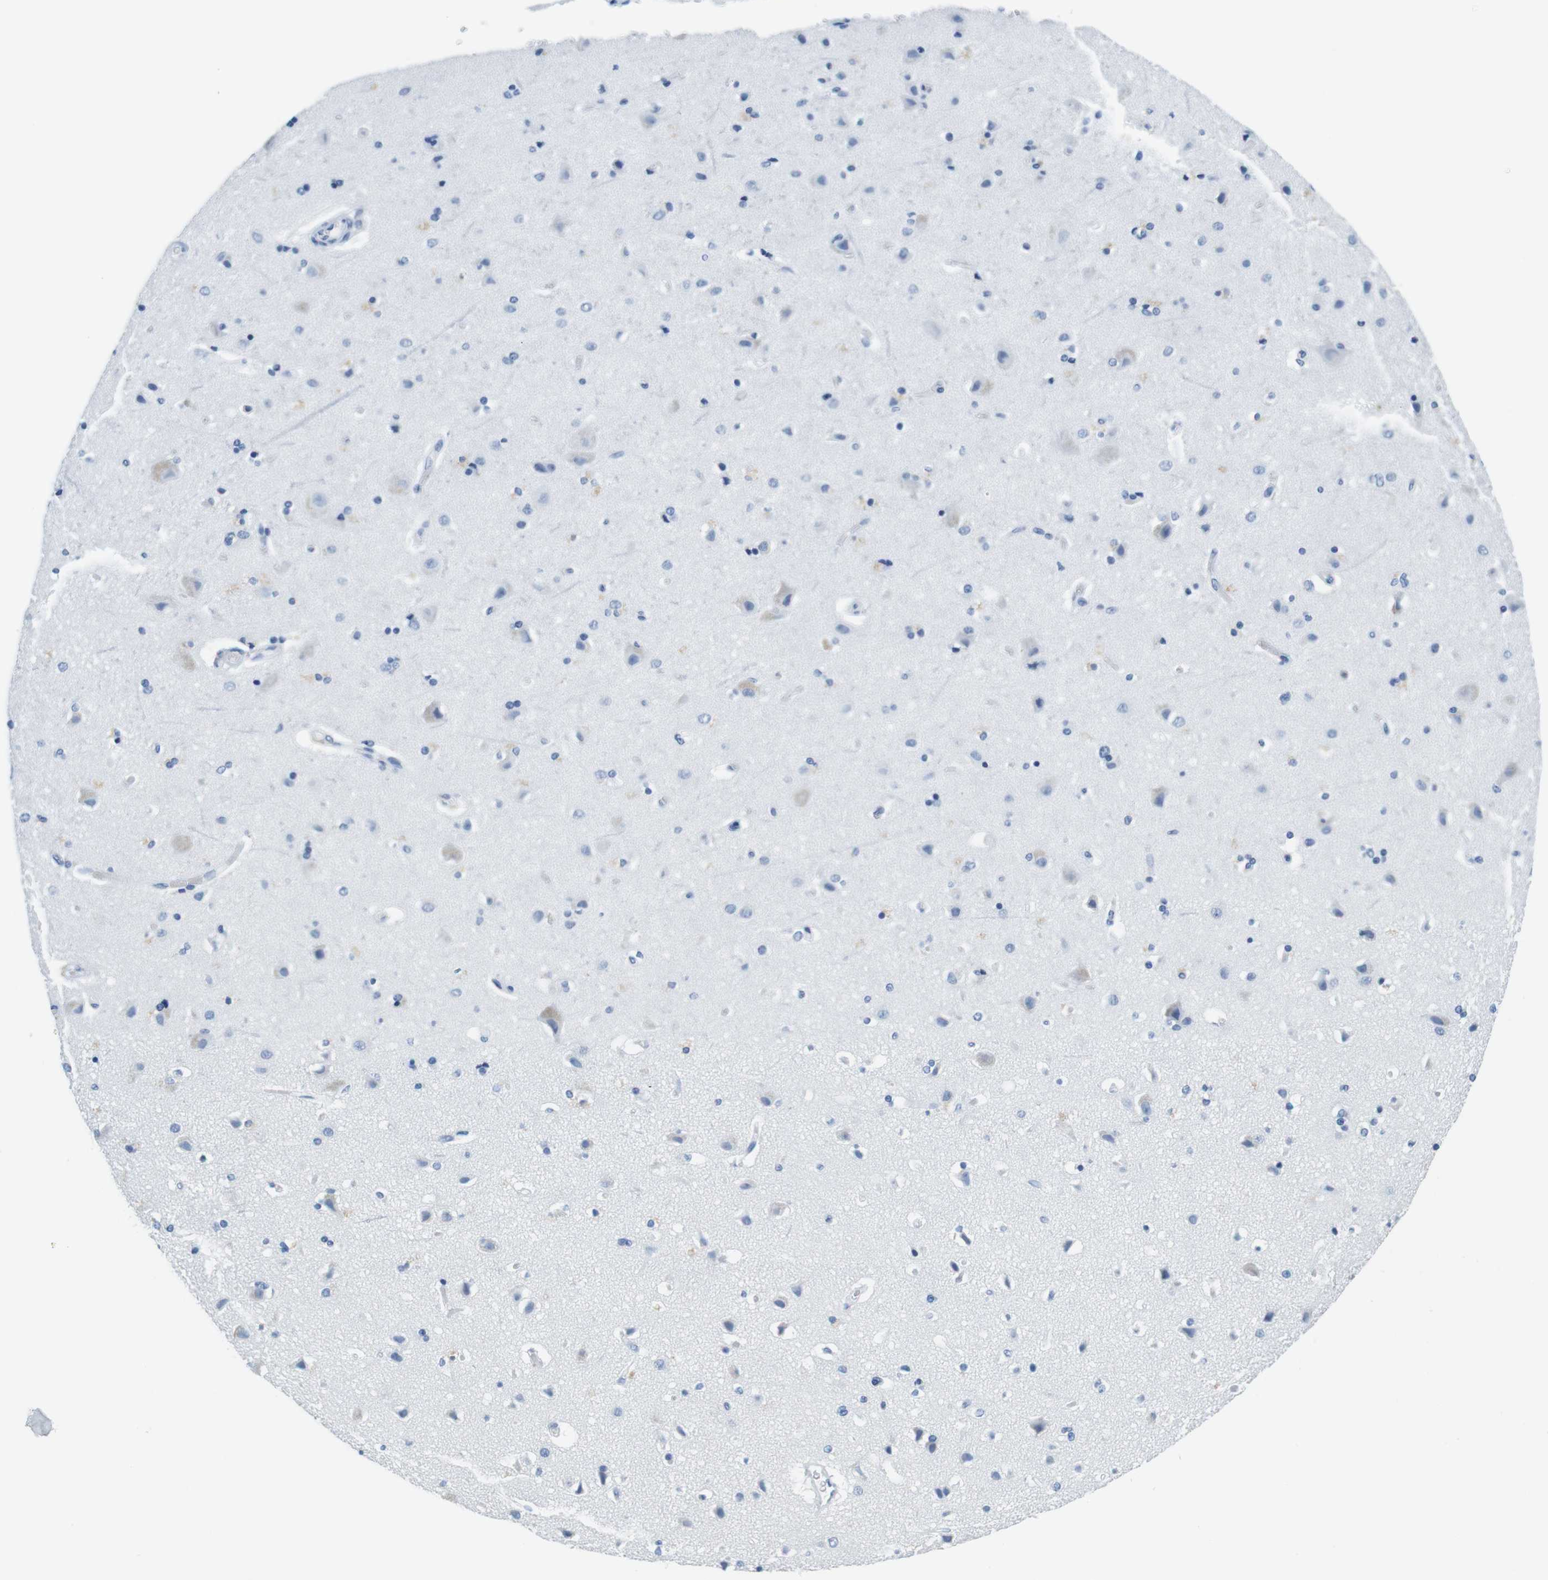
{"staining": {"intensity": "negative", "quantity": "none", "location": "none"}, "tissue": "cerebral cortex", "cell_type": "Endothelial cells", "image_type": "normal", "snomed": [{"axis": "morphology", "description": "Normal tissue, NOS"}, {"axis": "topography", "description": "Cerebral cortex"}], "caption": "A high-resolution image shows immunohistochemistry (IHC) staining of unremarkable cerebral cortex, which exhibits no significant expression in endothelial cells.", "gene": "CYP2C9", "patient": {"sex": "female", "age": 54}}